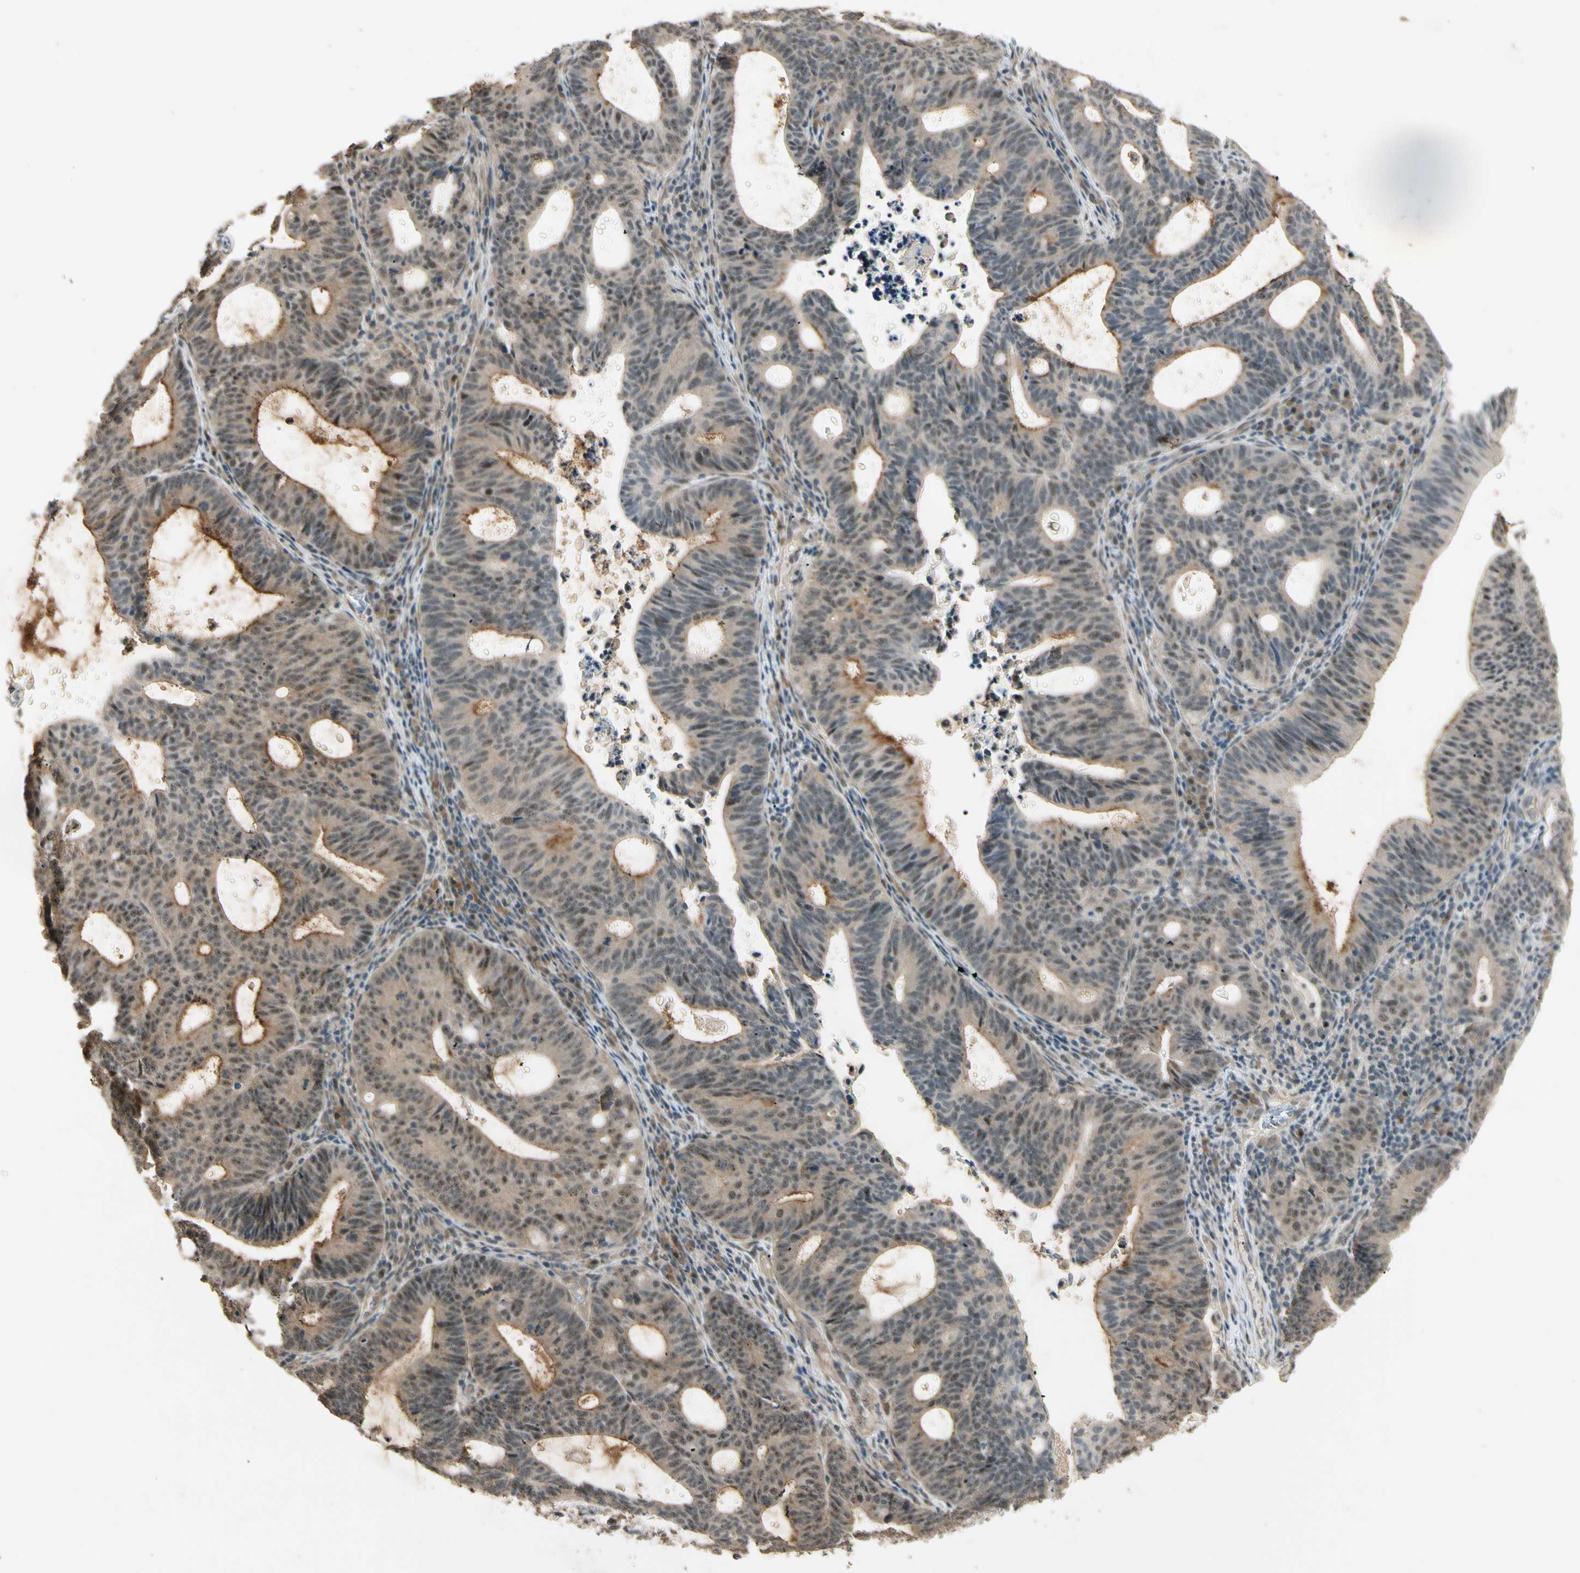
{"staining": {"intensity": "moderate", "quantity": "<25%", "location": "cytoplasmic/membranous,nuclear"}, "tissue": "endometrial cancer", "cell_type": "Tumor cells", "image_type": "cancer", "snomed": [{"axis": "morphology", "description": "Adenocarcinoma, NOS"}, {"axis": "topography", "description": "Uterus"}], "caption": "Human endometrial cancer stained for a protein (brown) demonstrates moderate cytoplasmic/membranous and nuclear positive expression in about <25% of tumor cells.", "gene": "MCPH1", "patient": {"sex": "female", "age": 83}}